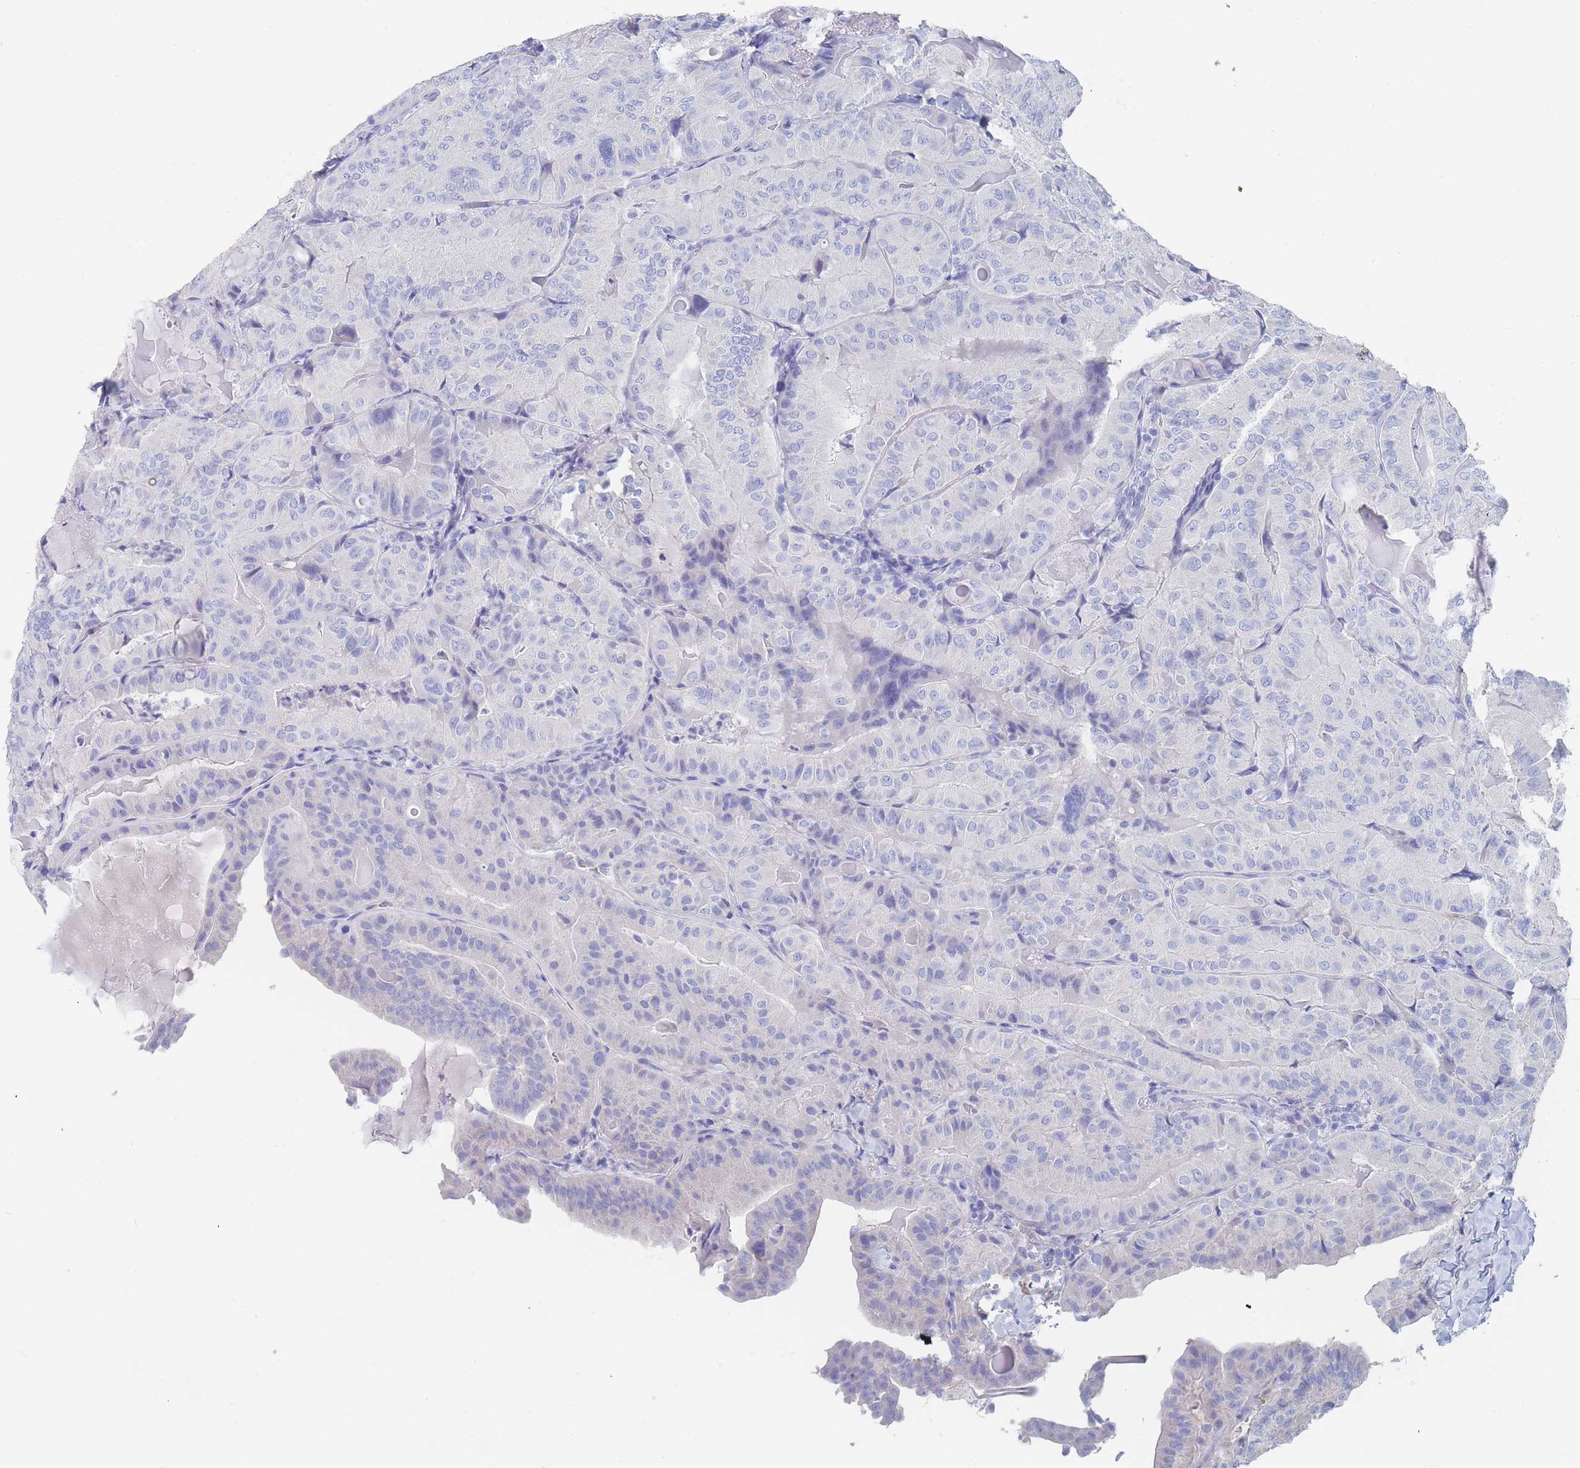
{"staining": {"intensity": "negative", "quantity": "none", "location": "none"}, "tissue": "thyroid cancer", "cell_type": "Tumor cells", "image_type": "cancer", "snomed": [{"axis": "morphology", "description": "Papillary adenocarcinoma, NOS"}, {"axis": "topography", "description": "Thyroid gland"}], "caption": "Image shows no protein expression in tumor cells of thyroid cancer tissue. (DAB IHC, high magnification).", "gene": "SLC25A35", "patient": {"sex": "female", "age": 68}}